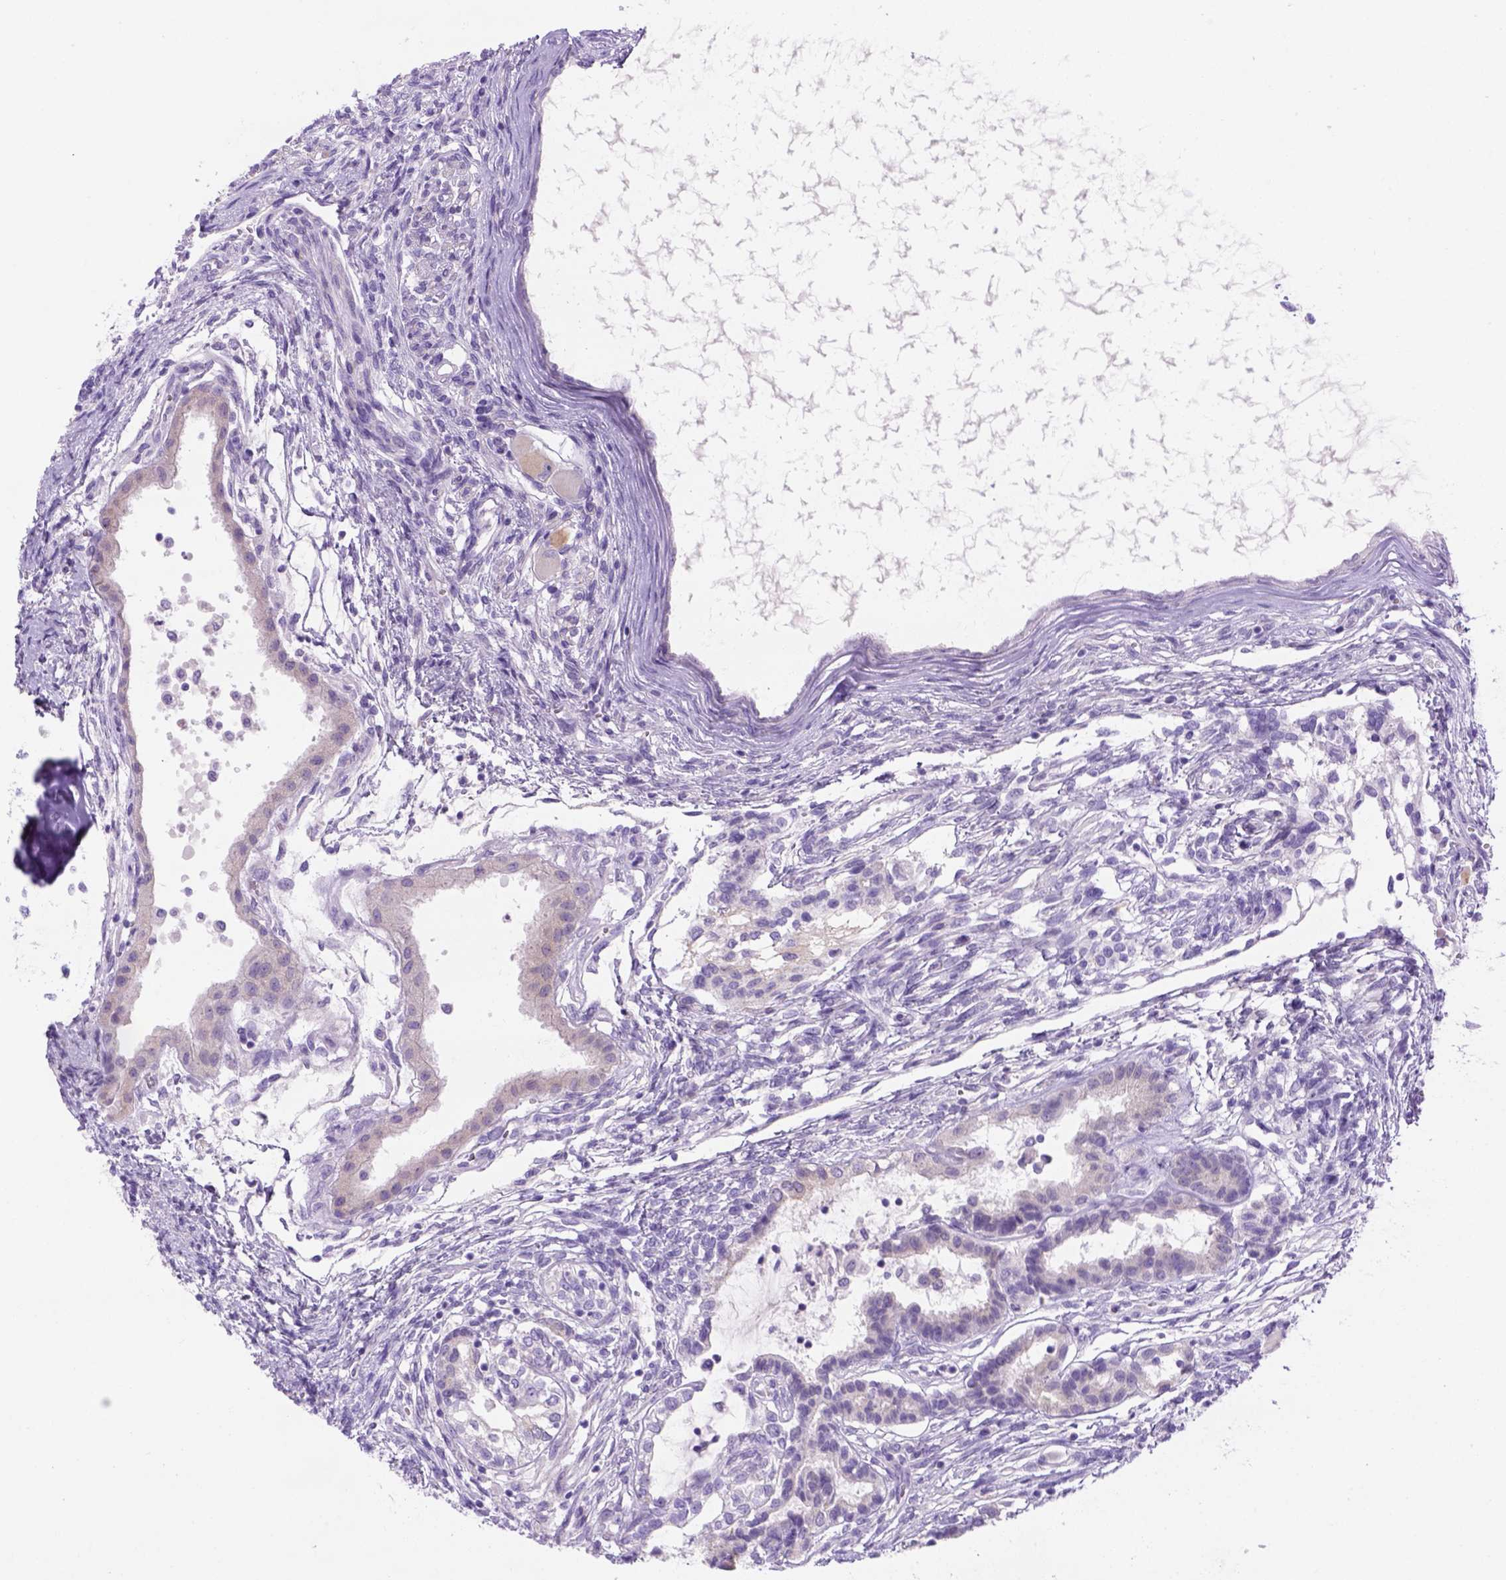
{"staining": {"intensity": "negative", "quantity": "none", "location": "none"}, "tissue": "testis cancer", "cell_type": "Tumor cells", "image_type": "cancer", "snomed": [{"axis": "morphology", "description": "Carcinoma, Embryonal, NOS"}, {"axis": "topography", "description": "Testis"}], "caption": "There is no significant staining in tumor cells of testis cancer (embryonal carcinoma).", "gene": "DNAH11", "patient": {"sex": "male", "age": 37}}